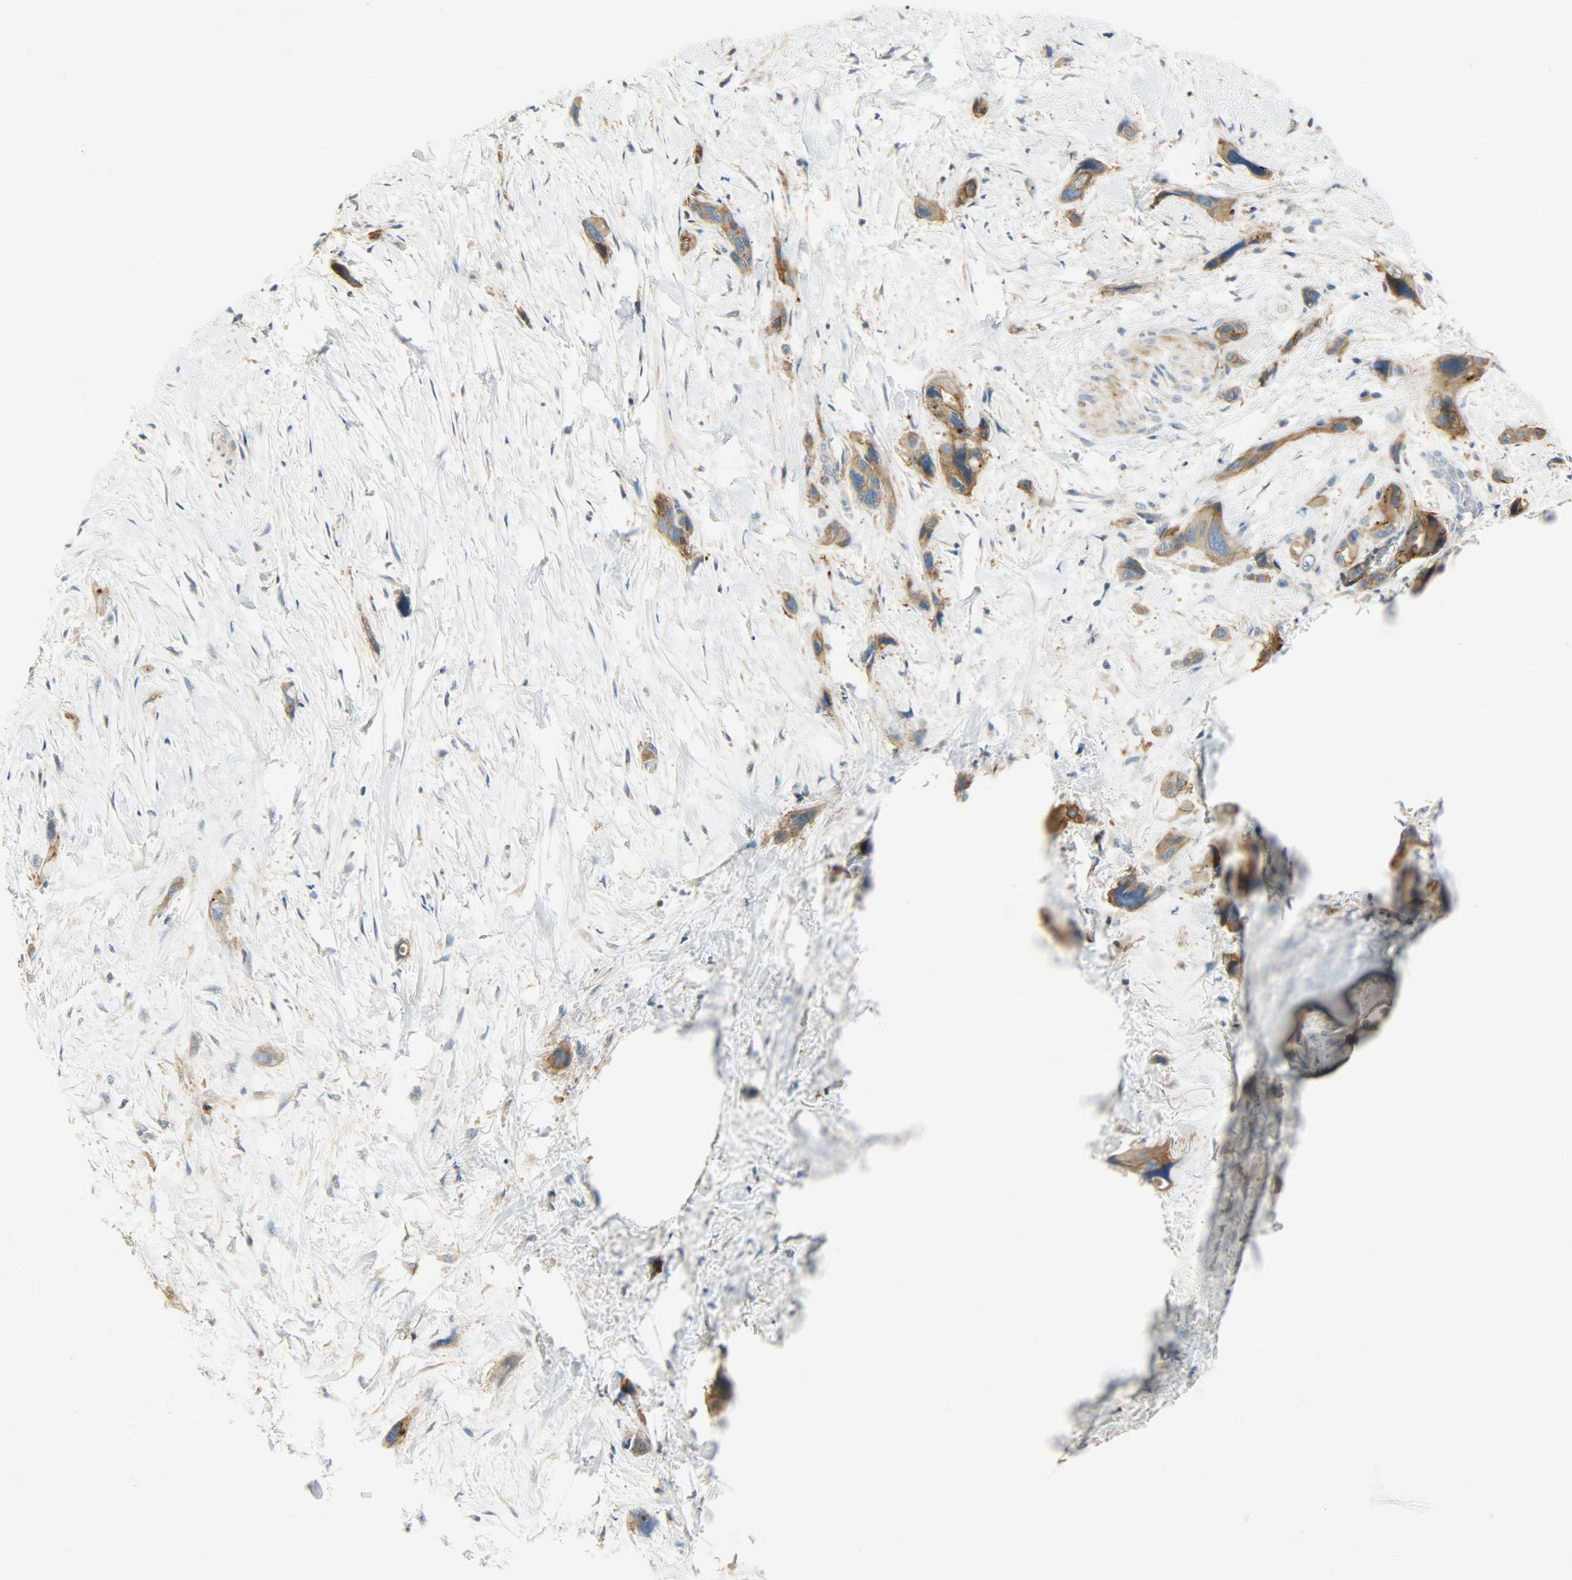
{"staining": {"intensity": "strong", "quantity": ">75%", "location": "cytoplasmic/membranous"}, "tissue": "pancreatic cancer", "cell_type": "Tumor cells", "image_type": "cancer", "snomed": [{"axis": "morphology", "description": "Adenocarcinoma, NOS"}, {"axis": "topography", "description": "Pancreas"}], "caption": "A brown stain labels strong cytoplasmic/membranous positivity of a protein in human pancreatic cancer (adenocarcinoma) tumor cells.", "gene": "DSG2", "patient": {"sex": "male", "age": 46}}